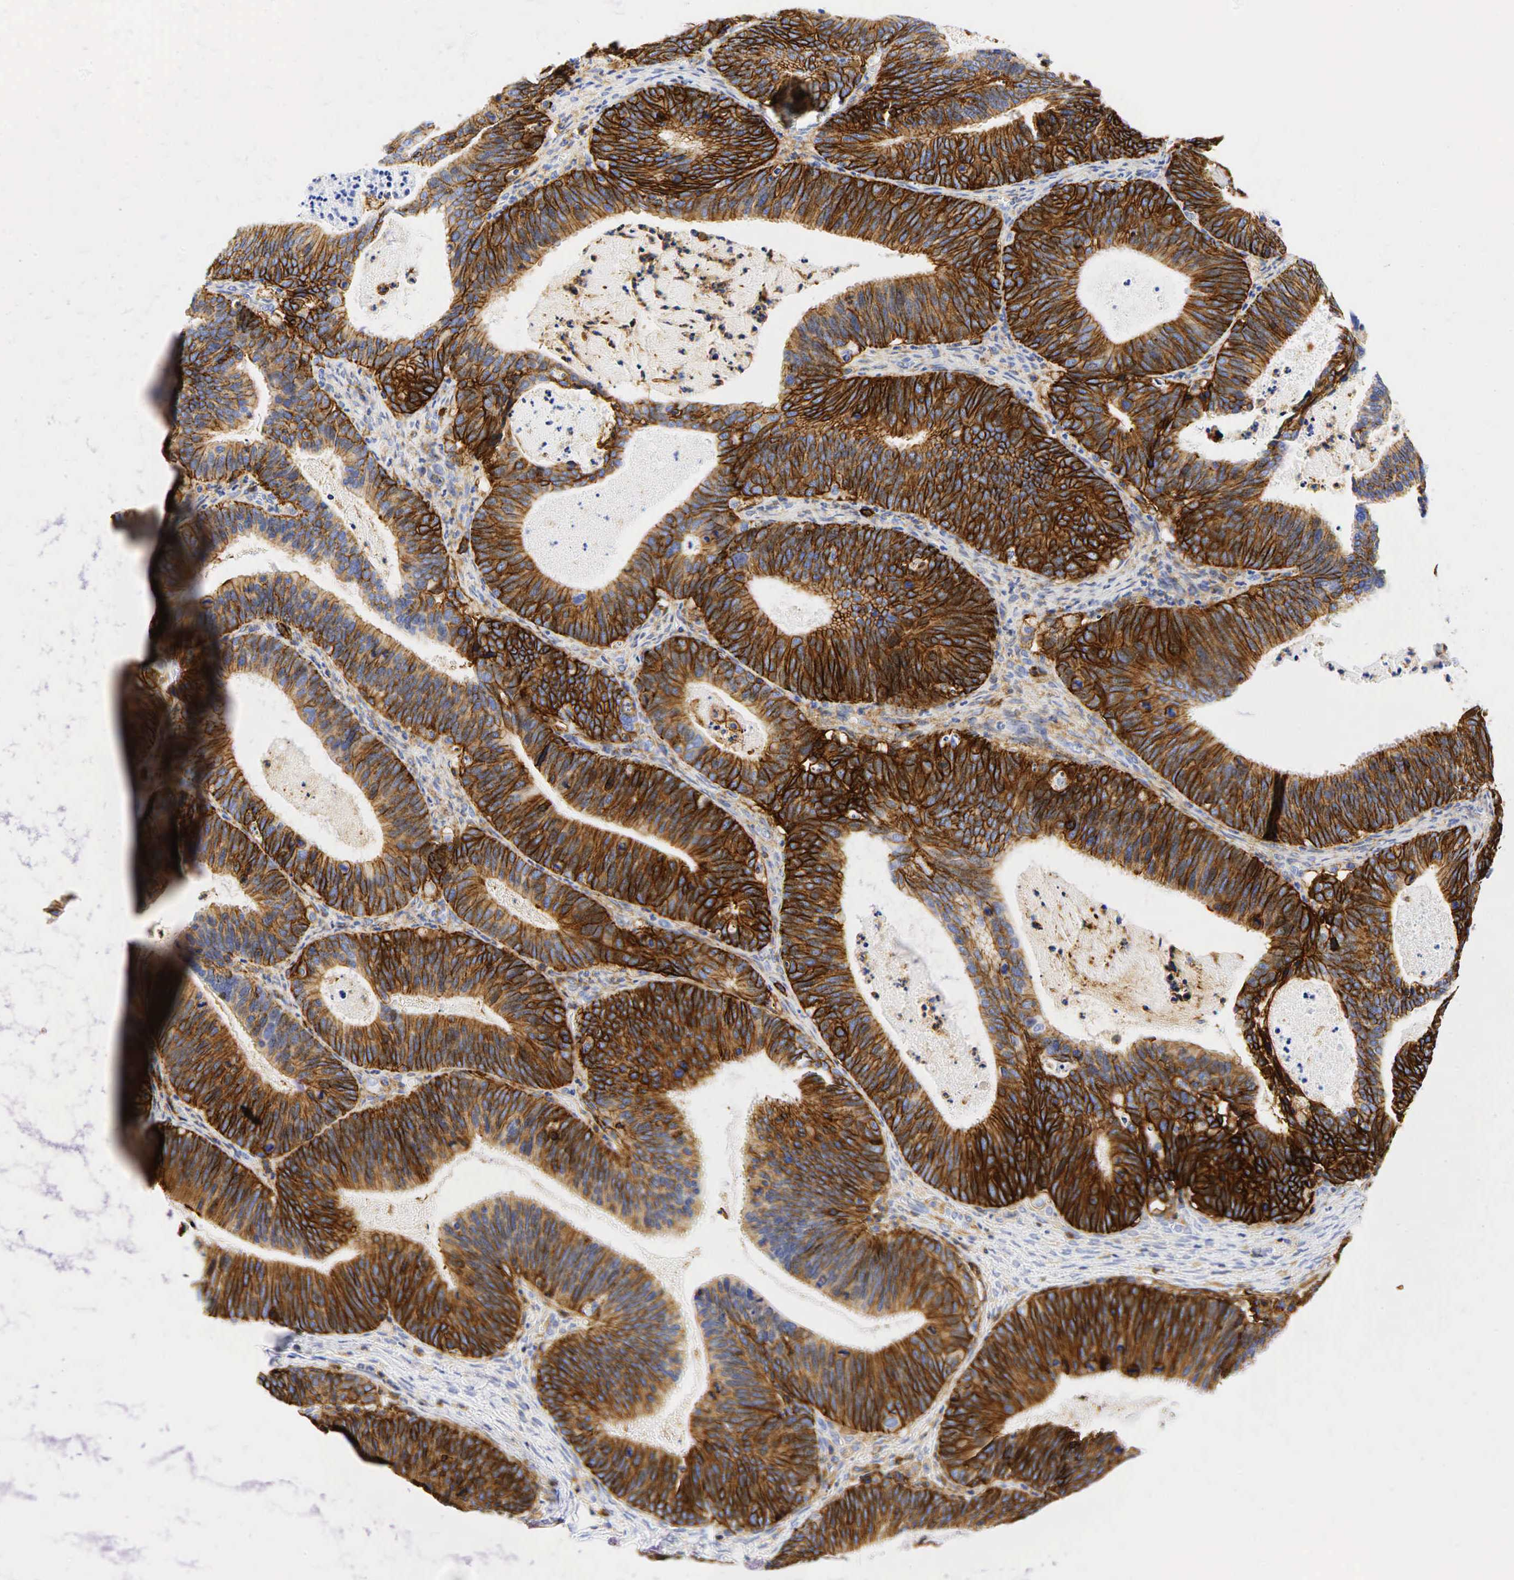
{"staining": {"intensity": "strong", "quantity": ">75%", "location": "cytoplasmic/membranous"}, "tissue": "ovarian cancer", "cell_type": "Tumor cells", "image_type": "cancer", "snomed": [{"axis": "morphology", "description": "Carcinoma, endometroid"}, {"axis": "topography", "description": "Ovary"}], "caption": "An image of human ovarian cancer (endometroid carcinoma) stained for a protein shows strong cytoplasmic/membranous brown staining in tumor cells. The staining was performed using DAB (3,3'-diaminobenzidine) to visualize the protein expression in brown, while the nuclei were stained in blue with hematoxylin (Magnification: 20x).", "gene": "CD44", "patient": {"sex": "female", "age": 52}}